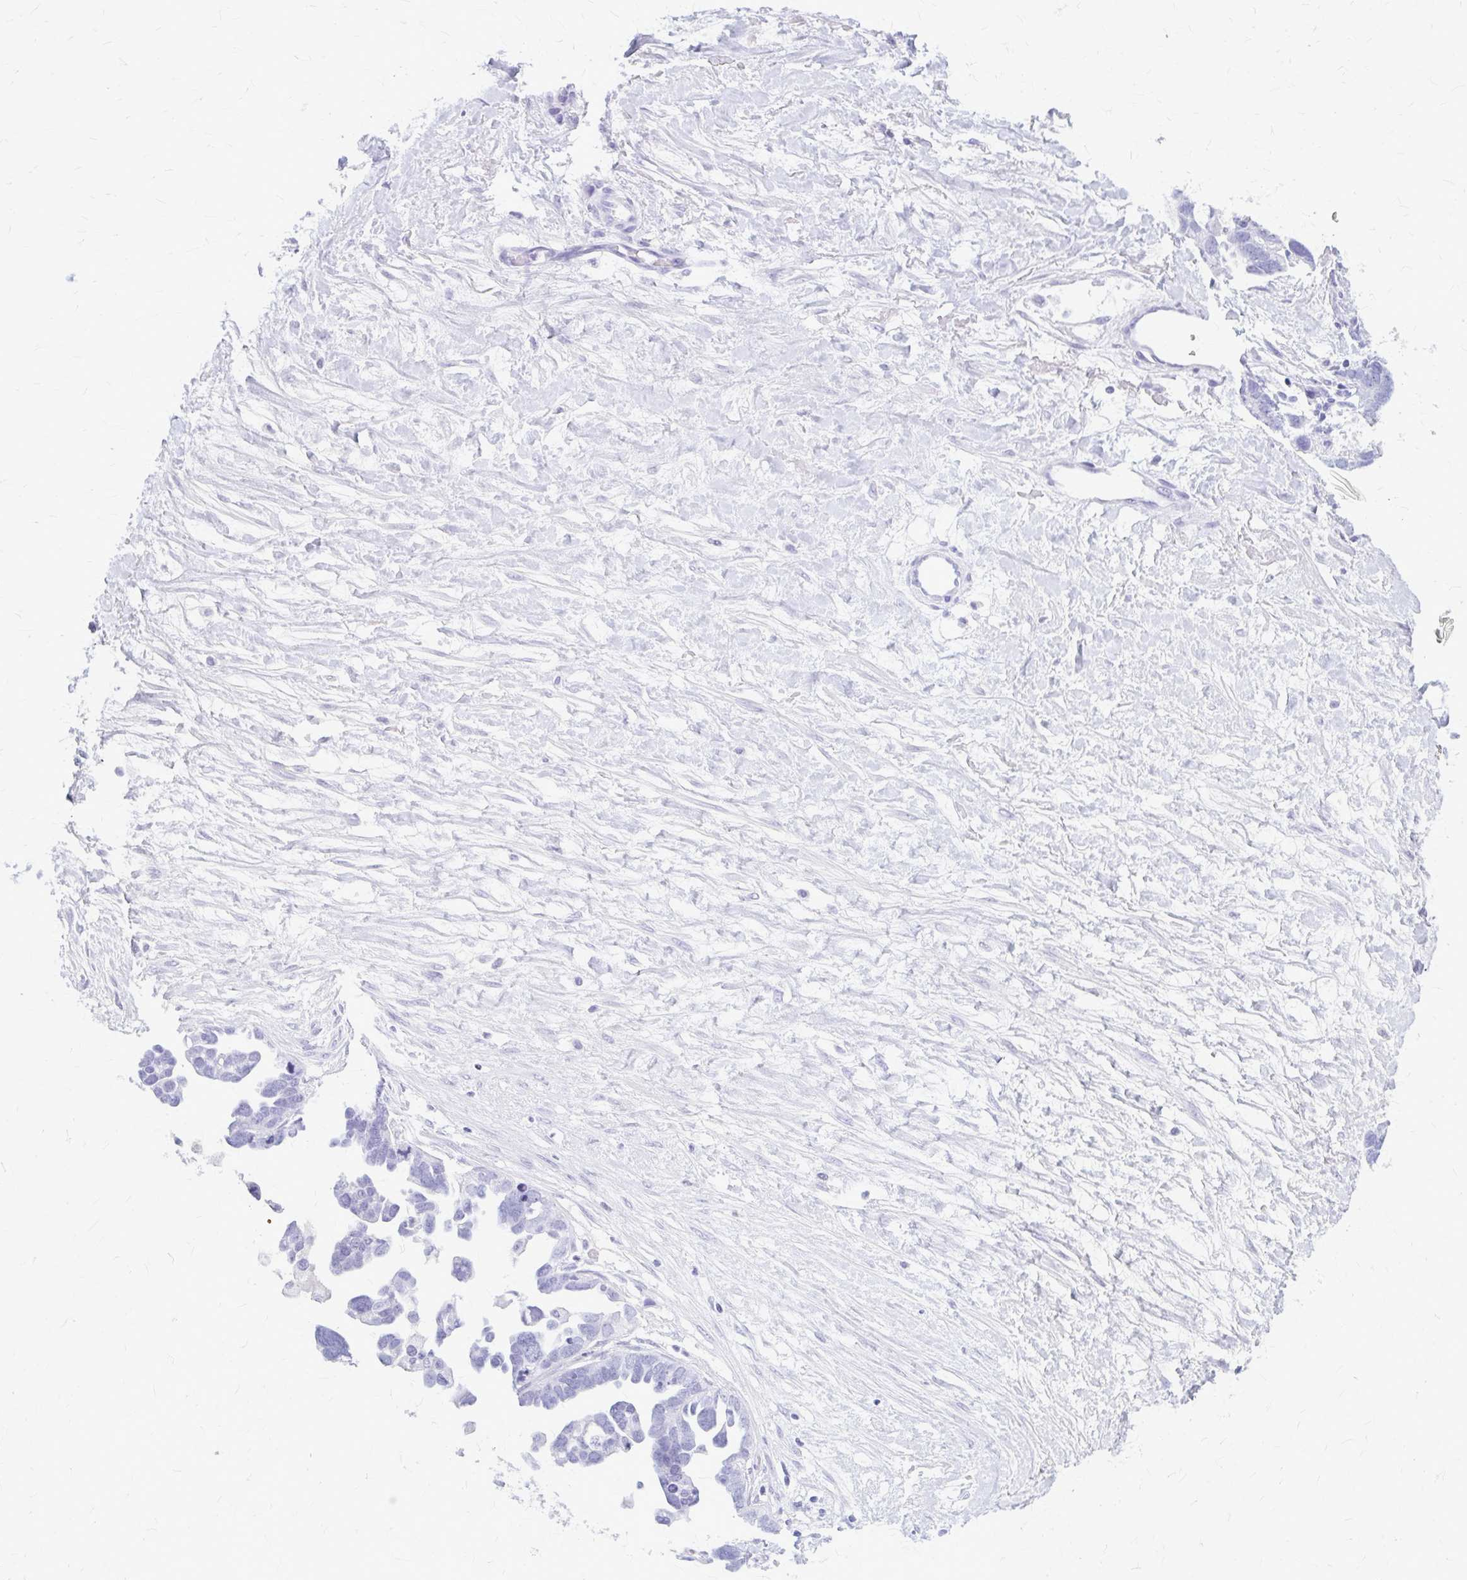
{"staining": {"intensity": "negative", "quantity": "none", "location": "none"}, "tissue": "ovarian cancer", "cell_type": "Tumor cells", "image_type": "cancer", "snomed": [{"axis": "morphology", "description": "Cystadenocarcinoma, serous, NOS"}, {"axis": "topography", "description": "Ovary"}], "caption": "Image shows no protein staining in tumor cells of serous cystadenocarcinoma (ovarian) tissue.", "gene": "KLHDC7A", "patient": {"sex": "female", "age": 54}}